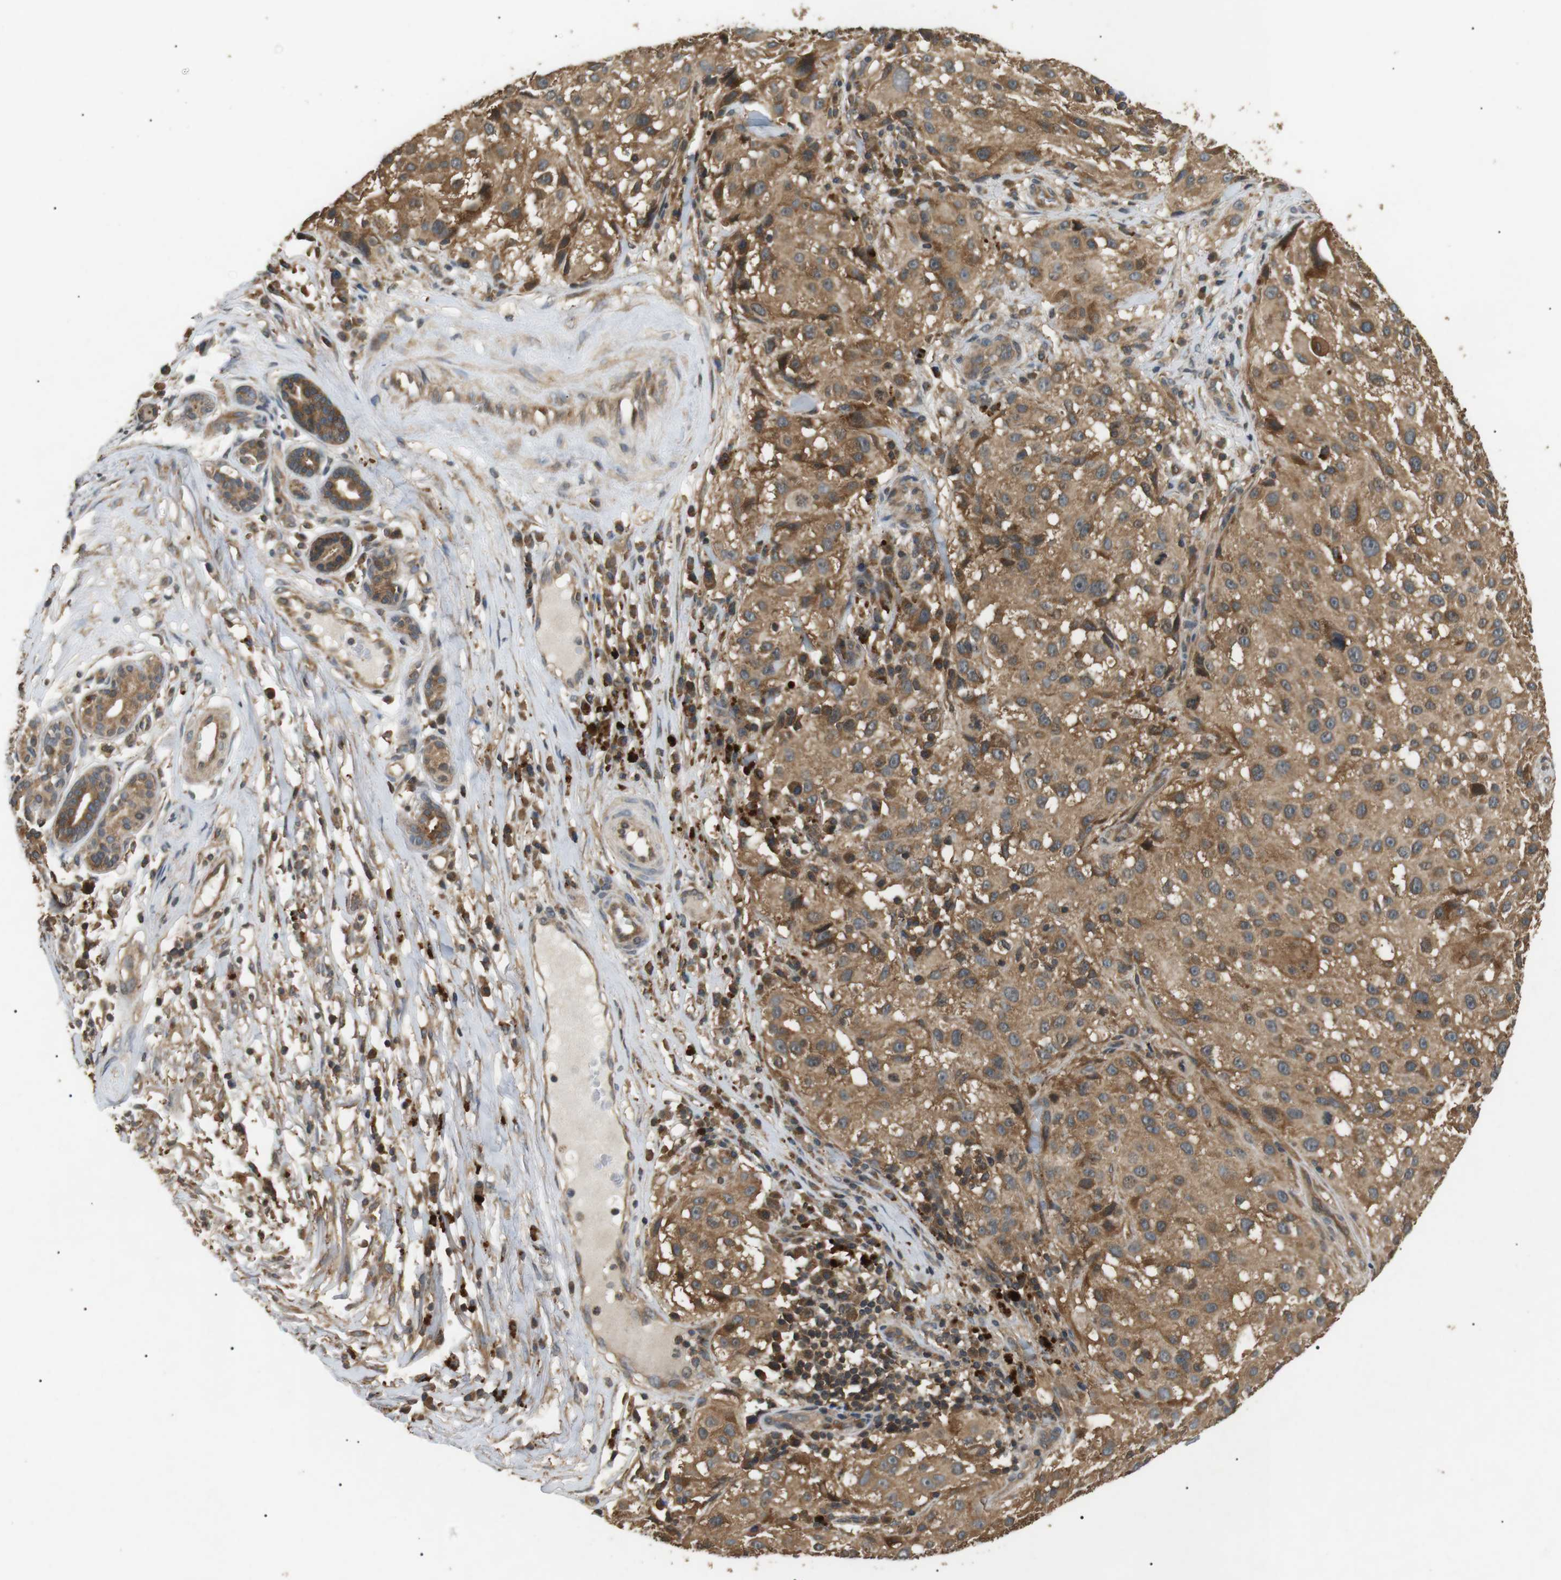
{"staining": {"intensity": "moderate", "quantity": ">75%", "location": "cytoplasmic/membranous"}, "tissue": "melanoma", "cell_type": "Tumor cells", "image_type": "cancer", "snomed": [{"axis": "morphology", "description": "Necrosis, NOS"}, {"axis": "morphology", "description": "Malignant melanoma, NOS"}, {"axis": "topography", "description": "Skin"}], "caption": "This is an image of immunohistochemistry staining of malignant melanoma, which shows moderate expression in the cytoplasmic/membranous of tumor cells.", "gene": "TBC1D15", "patient": {"sex": "female", "age": 87}}